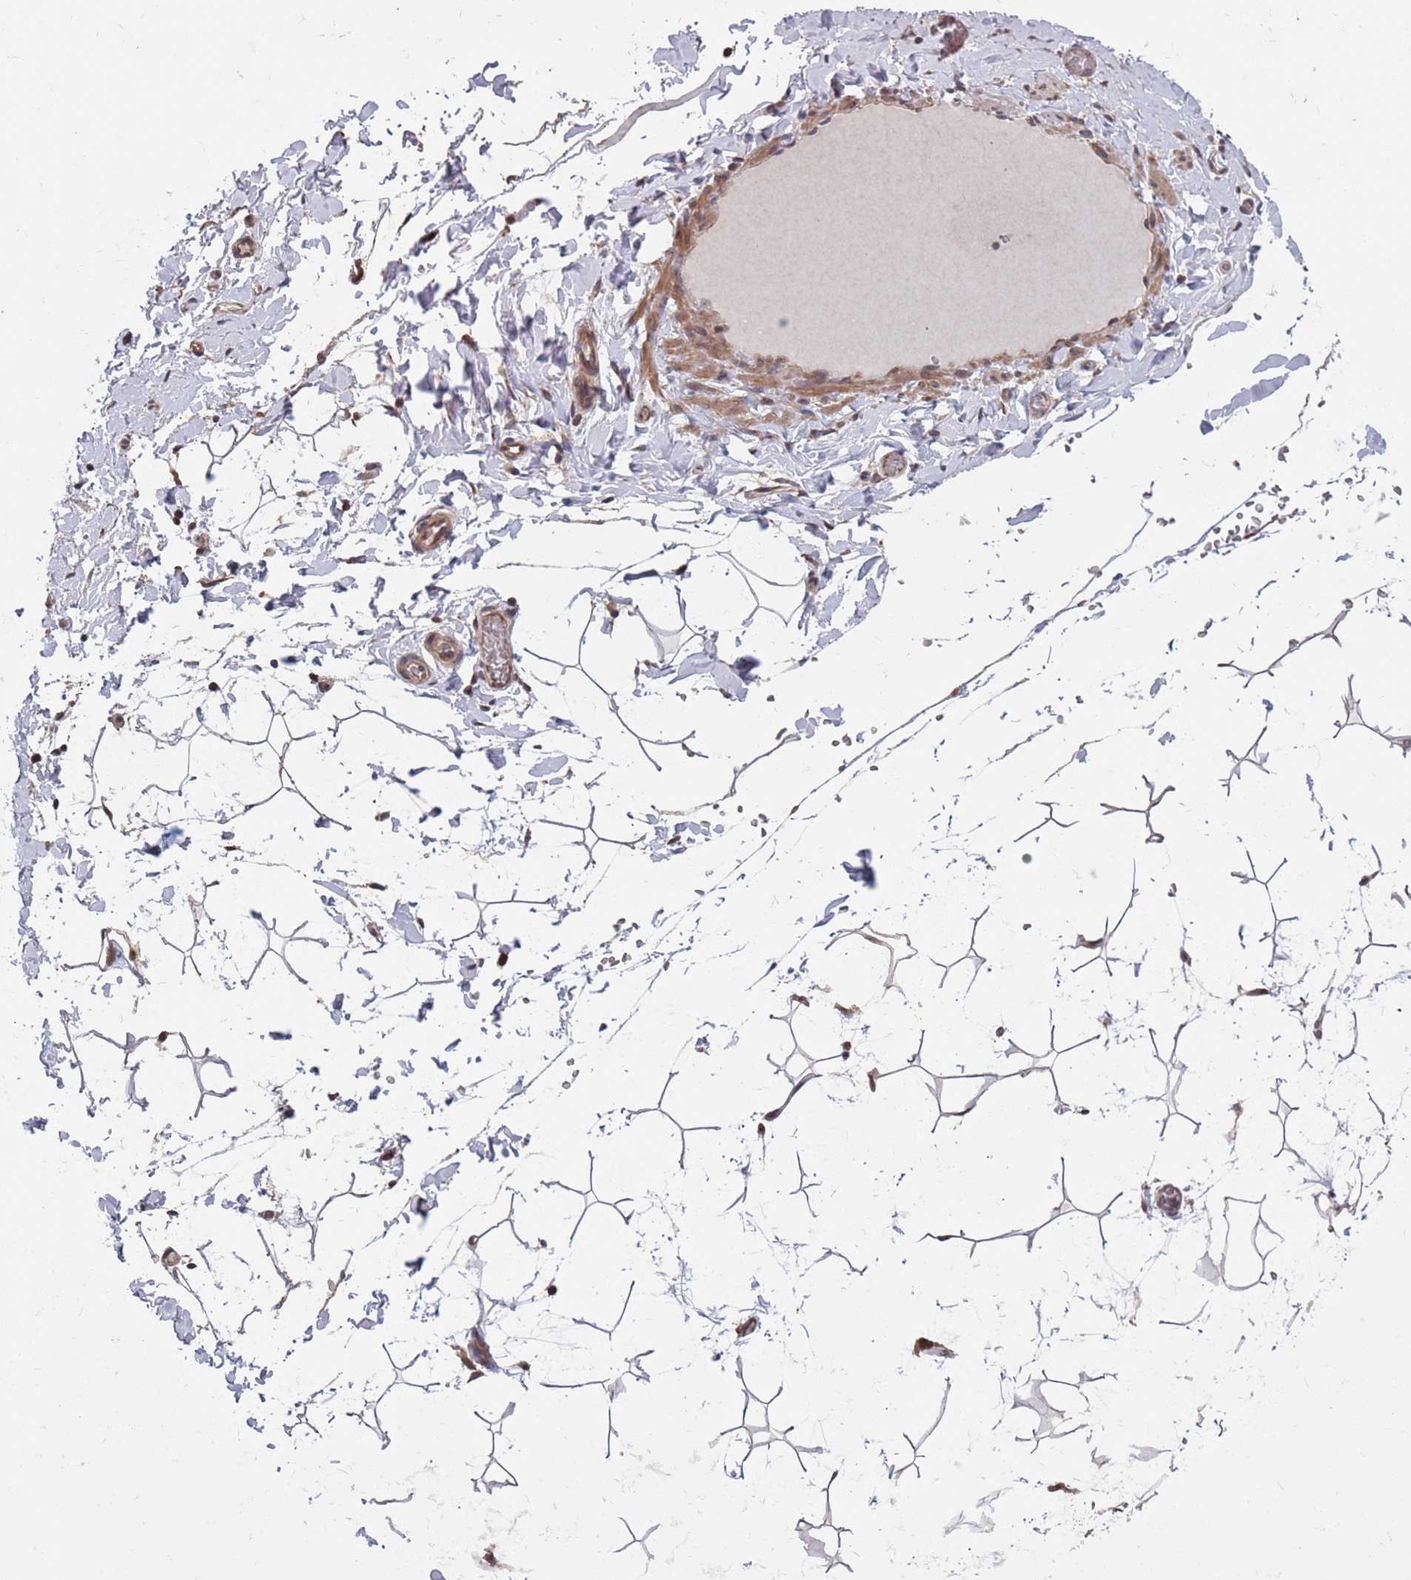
{"staining": {"intensity": "weak", "quantity": ">75%", "location": "cytoplasmic/membranous"}, "tissue": "adipose tissue", "cell_type": "Adipocytes", "image_type": "normal", "snomed": [{"axis": "morphology", "description": "Normal tissue, NOS"}, {"axis": "topography", "description": "Gallbladder"}, {"axis": "topography", "description": "Peripheral nerve tissue"}], "caption": "High-power microscopy captured an IHC micrograph of benign adipose tissue, revealing weak cytoplasmic/membranous positivity in approximately >75% of adipocytes. (IHC, brightfield microscopy, high magnification).", "gene": "UNC45A", "patient": {"sex": "male", "age": 38}}